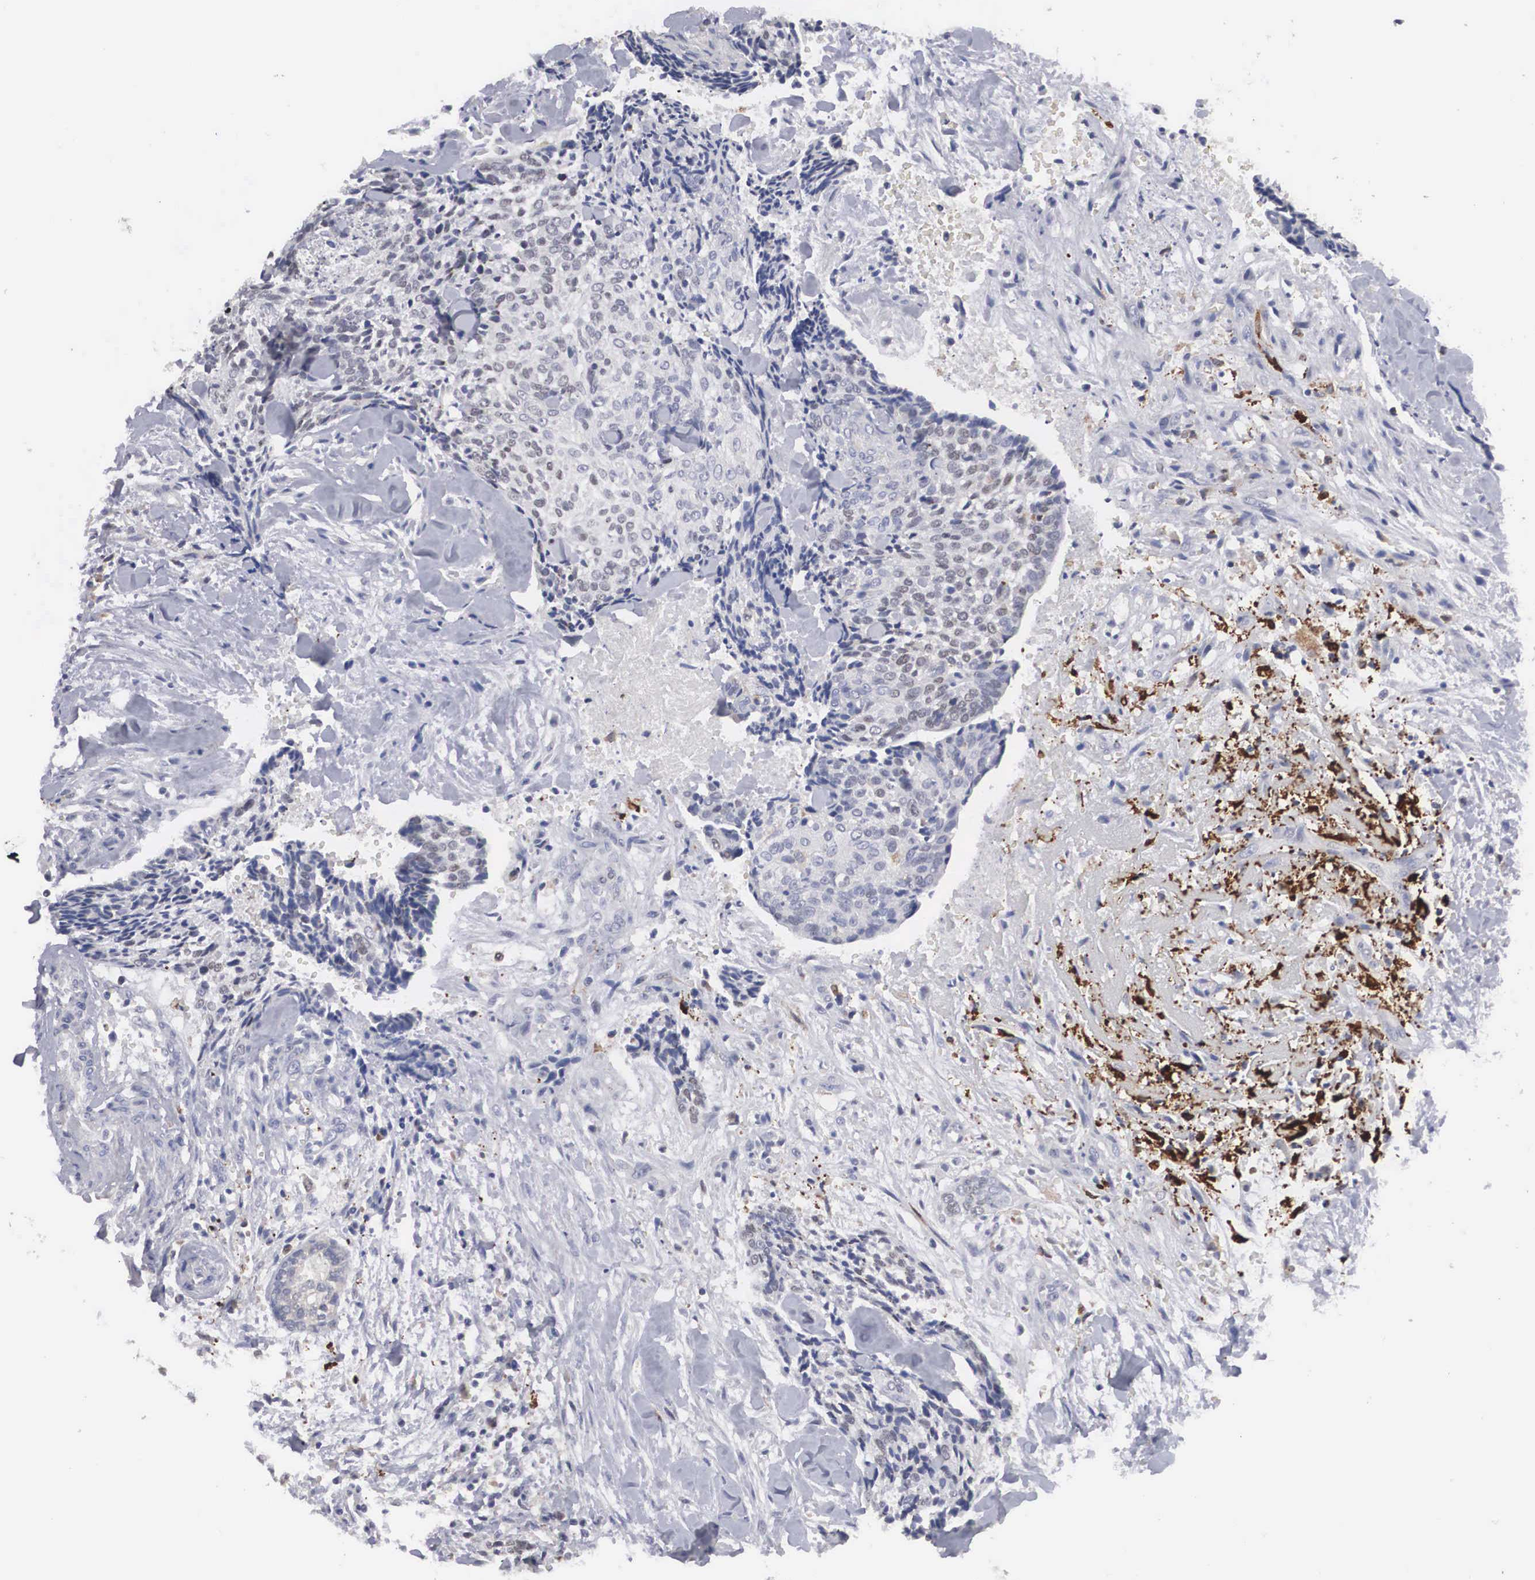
{"staining": {"intensity": "weak", "quantity": "<25%", "location": "cytoplasmic/membranous,nuclear"}, "tissue": "head and neck cancer", "cell_type": "Tumor cells", "image_type": "cancer", "snomed": [{"axis": "morphology", "description": "Squamous cell carcinoma, NOS"}, {"axis": "topography", "description": "Salivary gland"}, {"axis": "topography", "description": "Head-Neck"}], "caption": "Human squamous cell carcinoma (head and neck) stained for a protein using IHC shows no expression in tumor cells.", "gene": "HMOX1", "patient": {"sex": "male", "age": 70}}